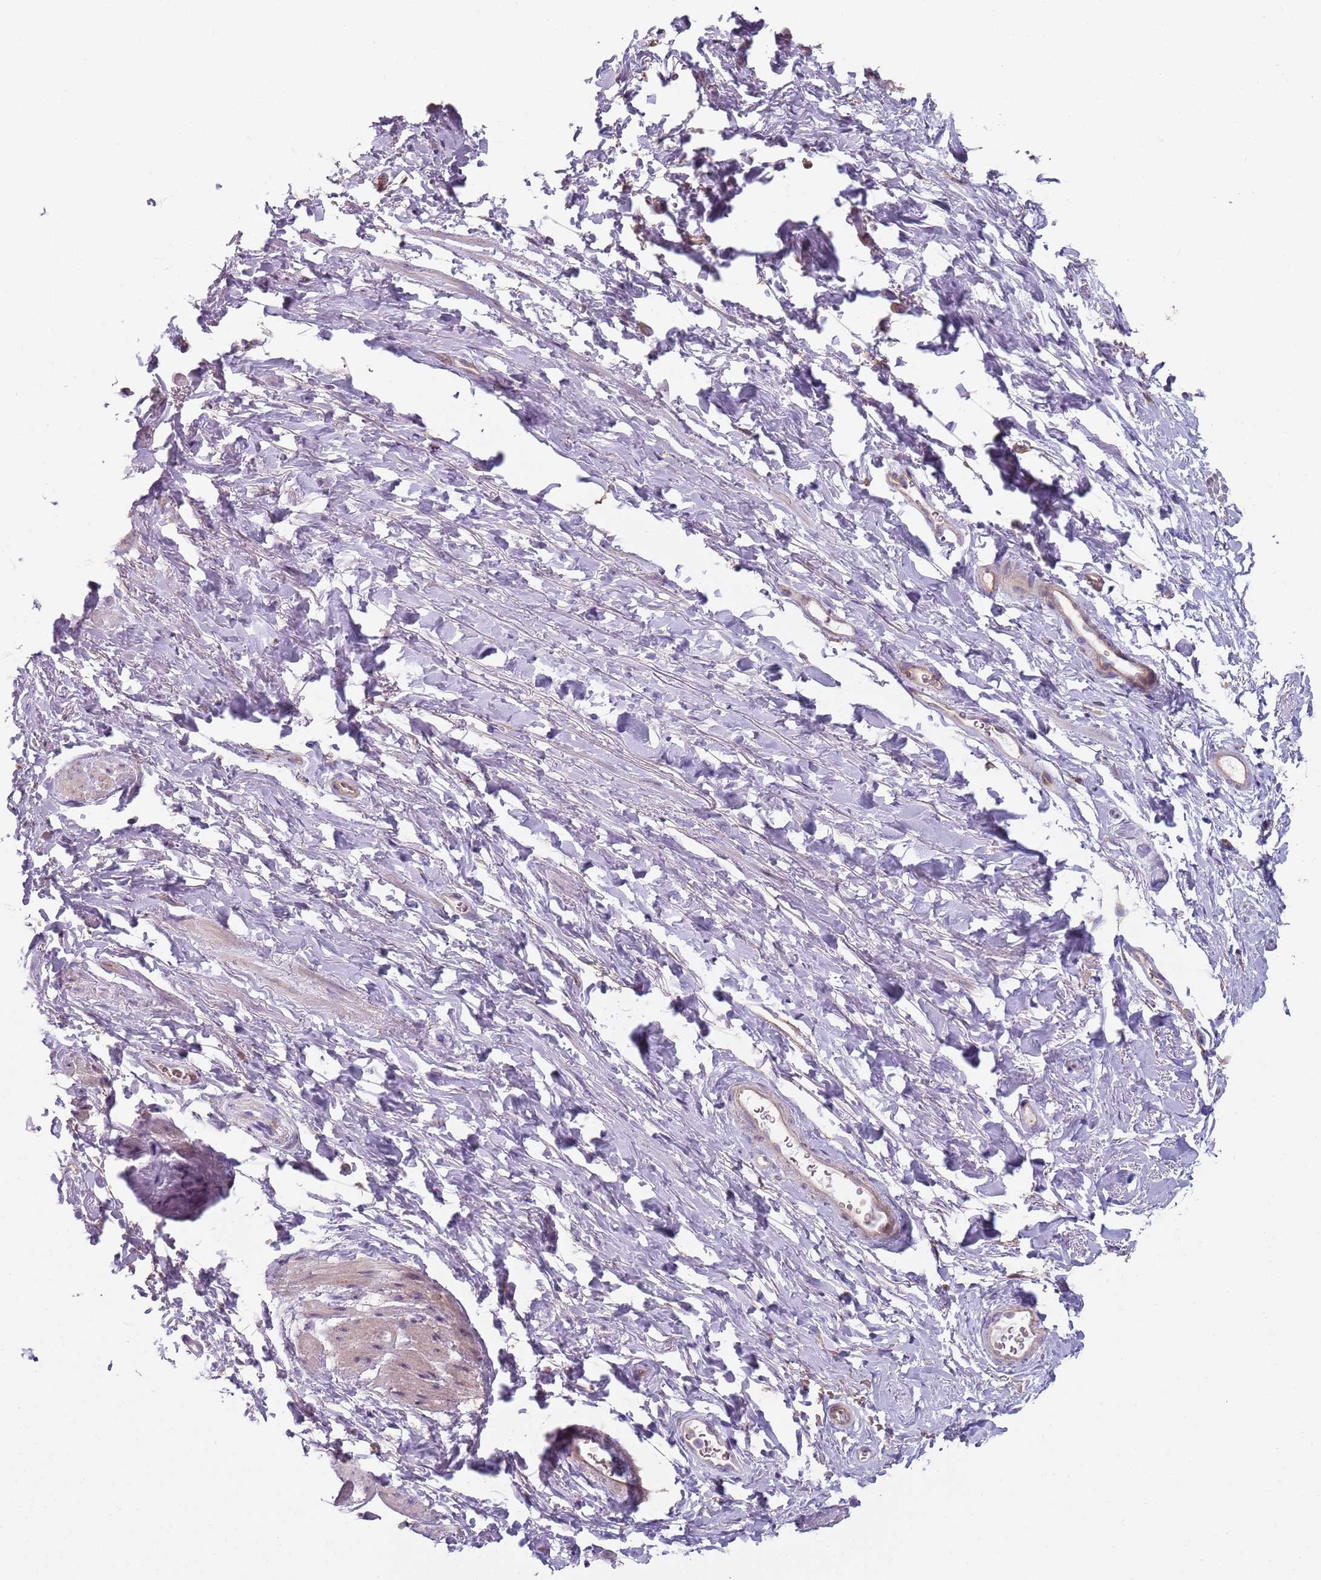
{"staining": {"intensity": "negative", "quantity": "none", "location": "none"}, "tissue": "smooth muscle", "cell_type": "Smooth muscle cells", "image_type": "normal", "snomed": [{"axis": "morphology", "description": "Normal tissue, NOS"}, {"axis": "topography", "description": "Smooth muscle"}, {"axis": "topography", "description": "Peripheral nerve tissue"}], "caption": "There is no significant positivity in smooth muscle cells of smooth muscle. (DAB IHC, high magnification).", "gene": "SPATA2", "patient": {"sex": "male", "age": 69}}